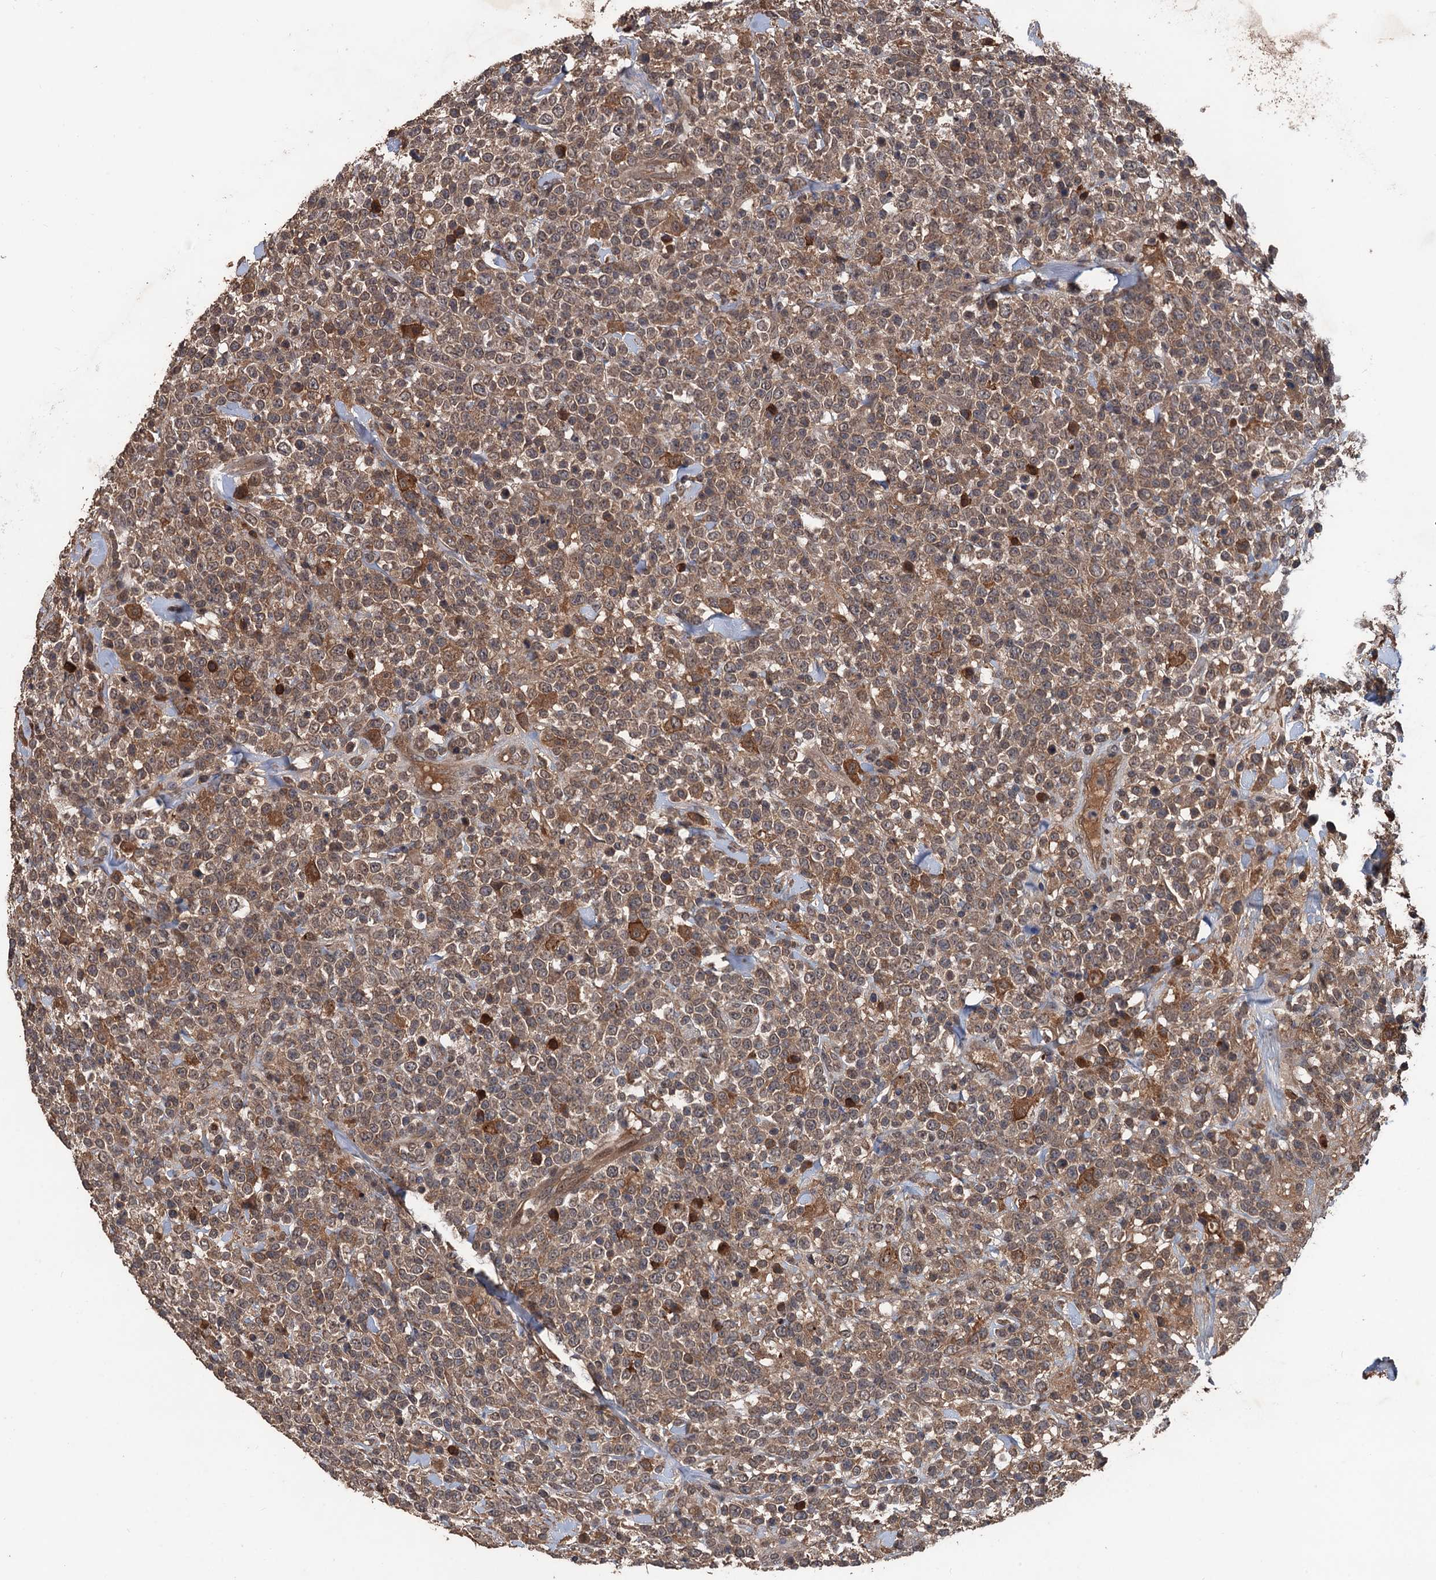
{"staining": {"intensity": "moderate", "quantity": ">75%", "location": "cytoplasmic/membranous"}, "tissue": "lymphoma", "cell_type": "Tumor cells", "image_type": "cancer", "snomed": [{"axis": "morphology", "description": "Malignant lymphoma, non-Hodgkin's type, High grade"}, {"axis": "topography", "description": "Colon"}], "caption": "The immunohistochemical stain highlights moderate cytoplasmic/membranous positivity in tumor cells of malignant lymphoma, non-Hodgkin's type (high-grade) tissue.", "gene": "ZNF438", "patient": {"sex": "female", "age": 53}}